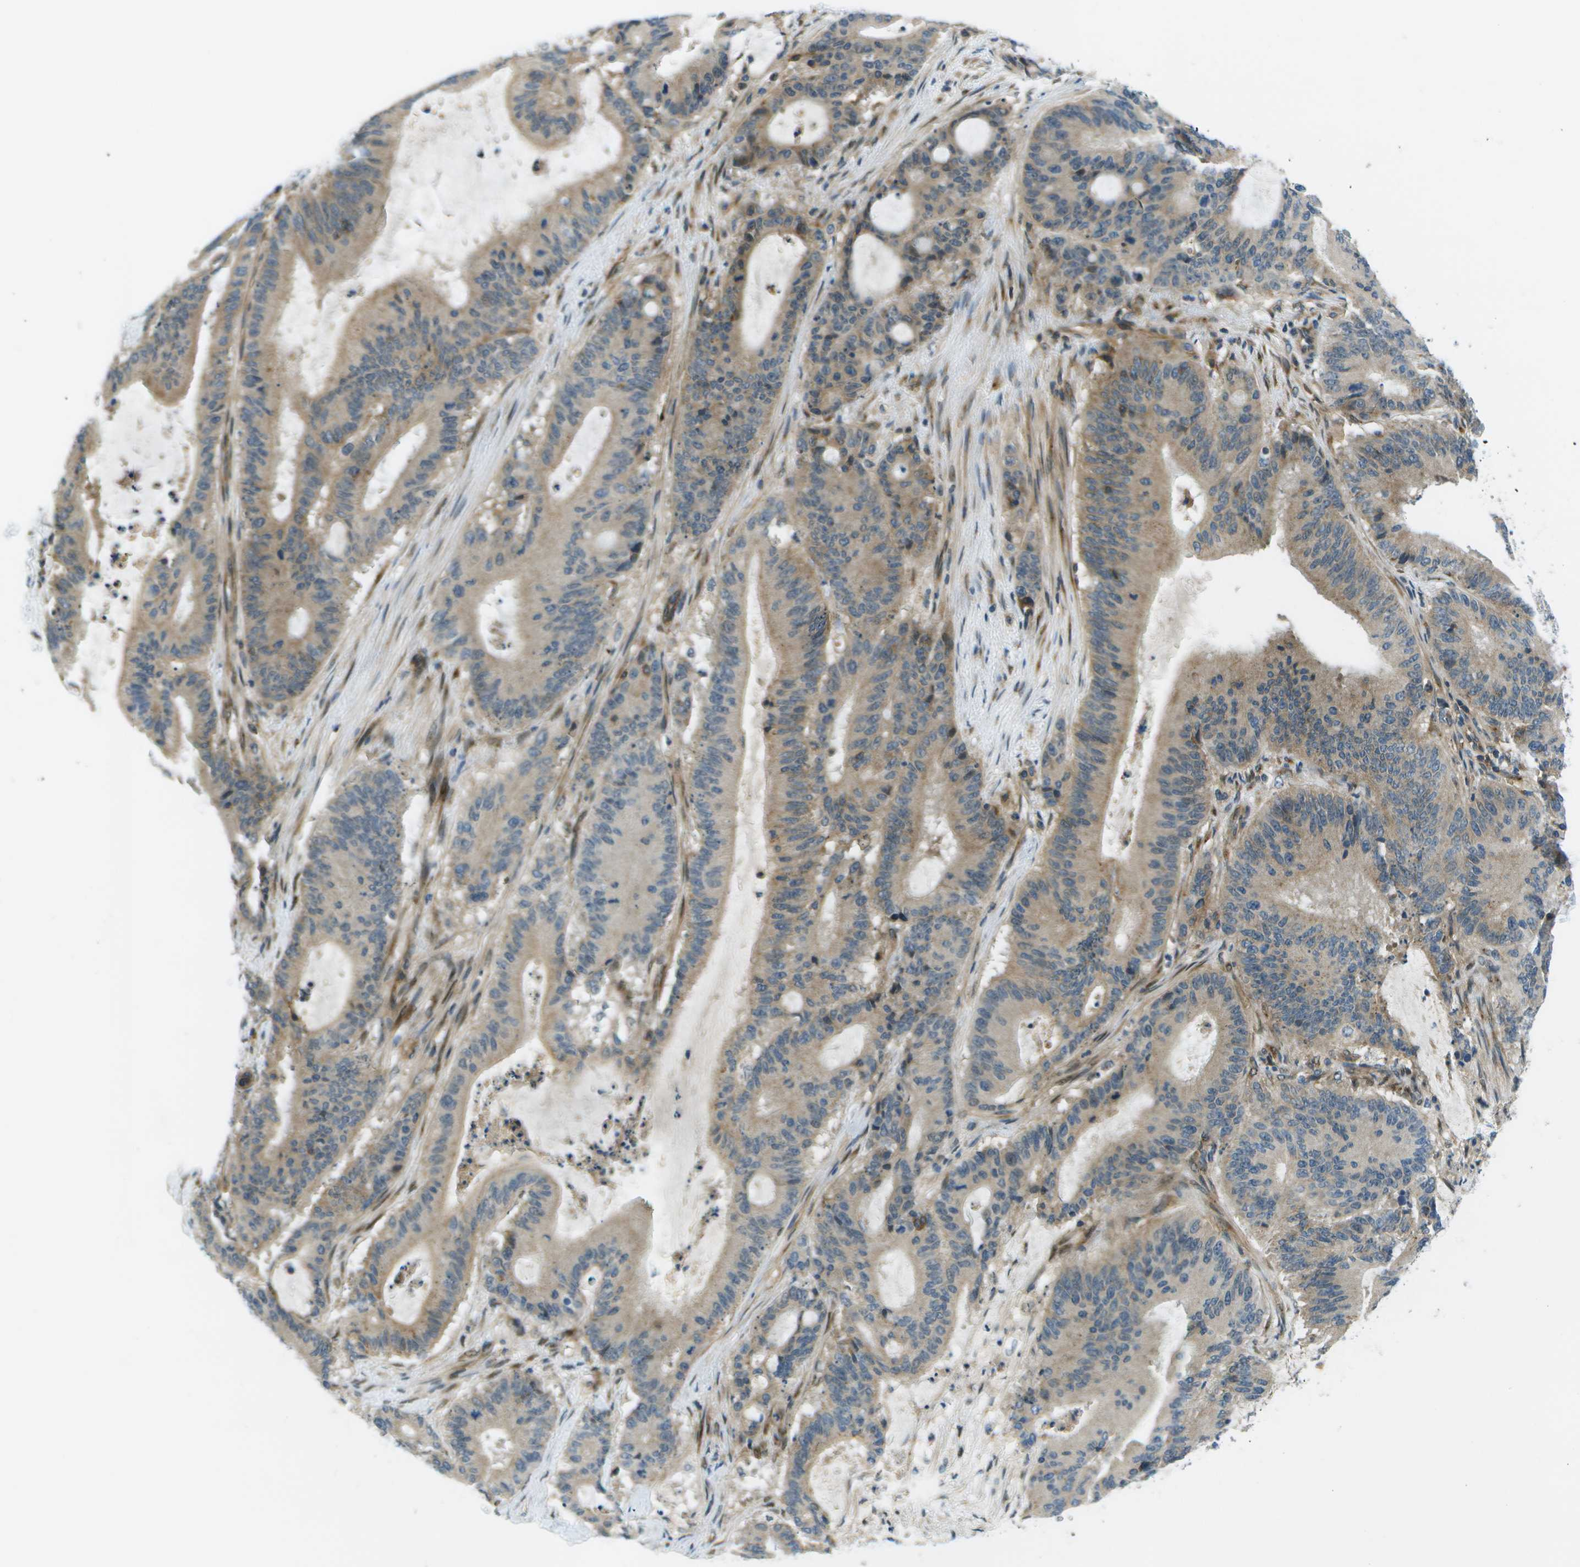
{"staining": {"intensity": "weak", "quantity": ">75%", "location": "cytoplasmic/membranous"}, "tissue": "liver cancer", "cell_type": "Tumor cells", "image_type": "cancer", "snomed": [{"axis": "morphology", "description": "Cholangiocarcinoma"}, {"axis": "topography", "description": "Liver"}], "caption": "This is a photomicrograph of immunohistochemistry staining of liver cancer (cholangiocarcinoma), which shows weak staining in the cytoplasmic/membranous of tumor cells.", "gene": "CTIF", "patient": {"sex": "female", "age": 73}}